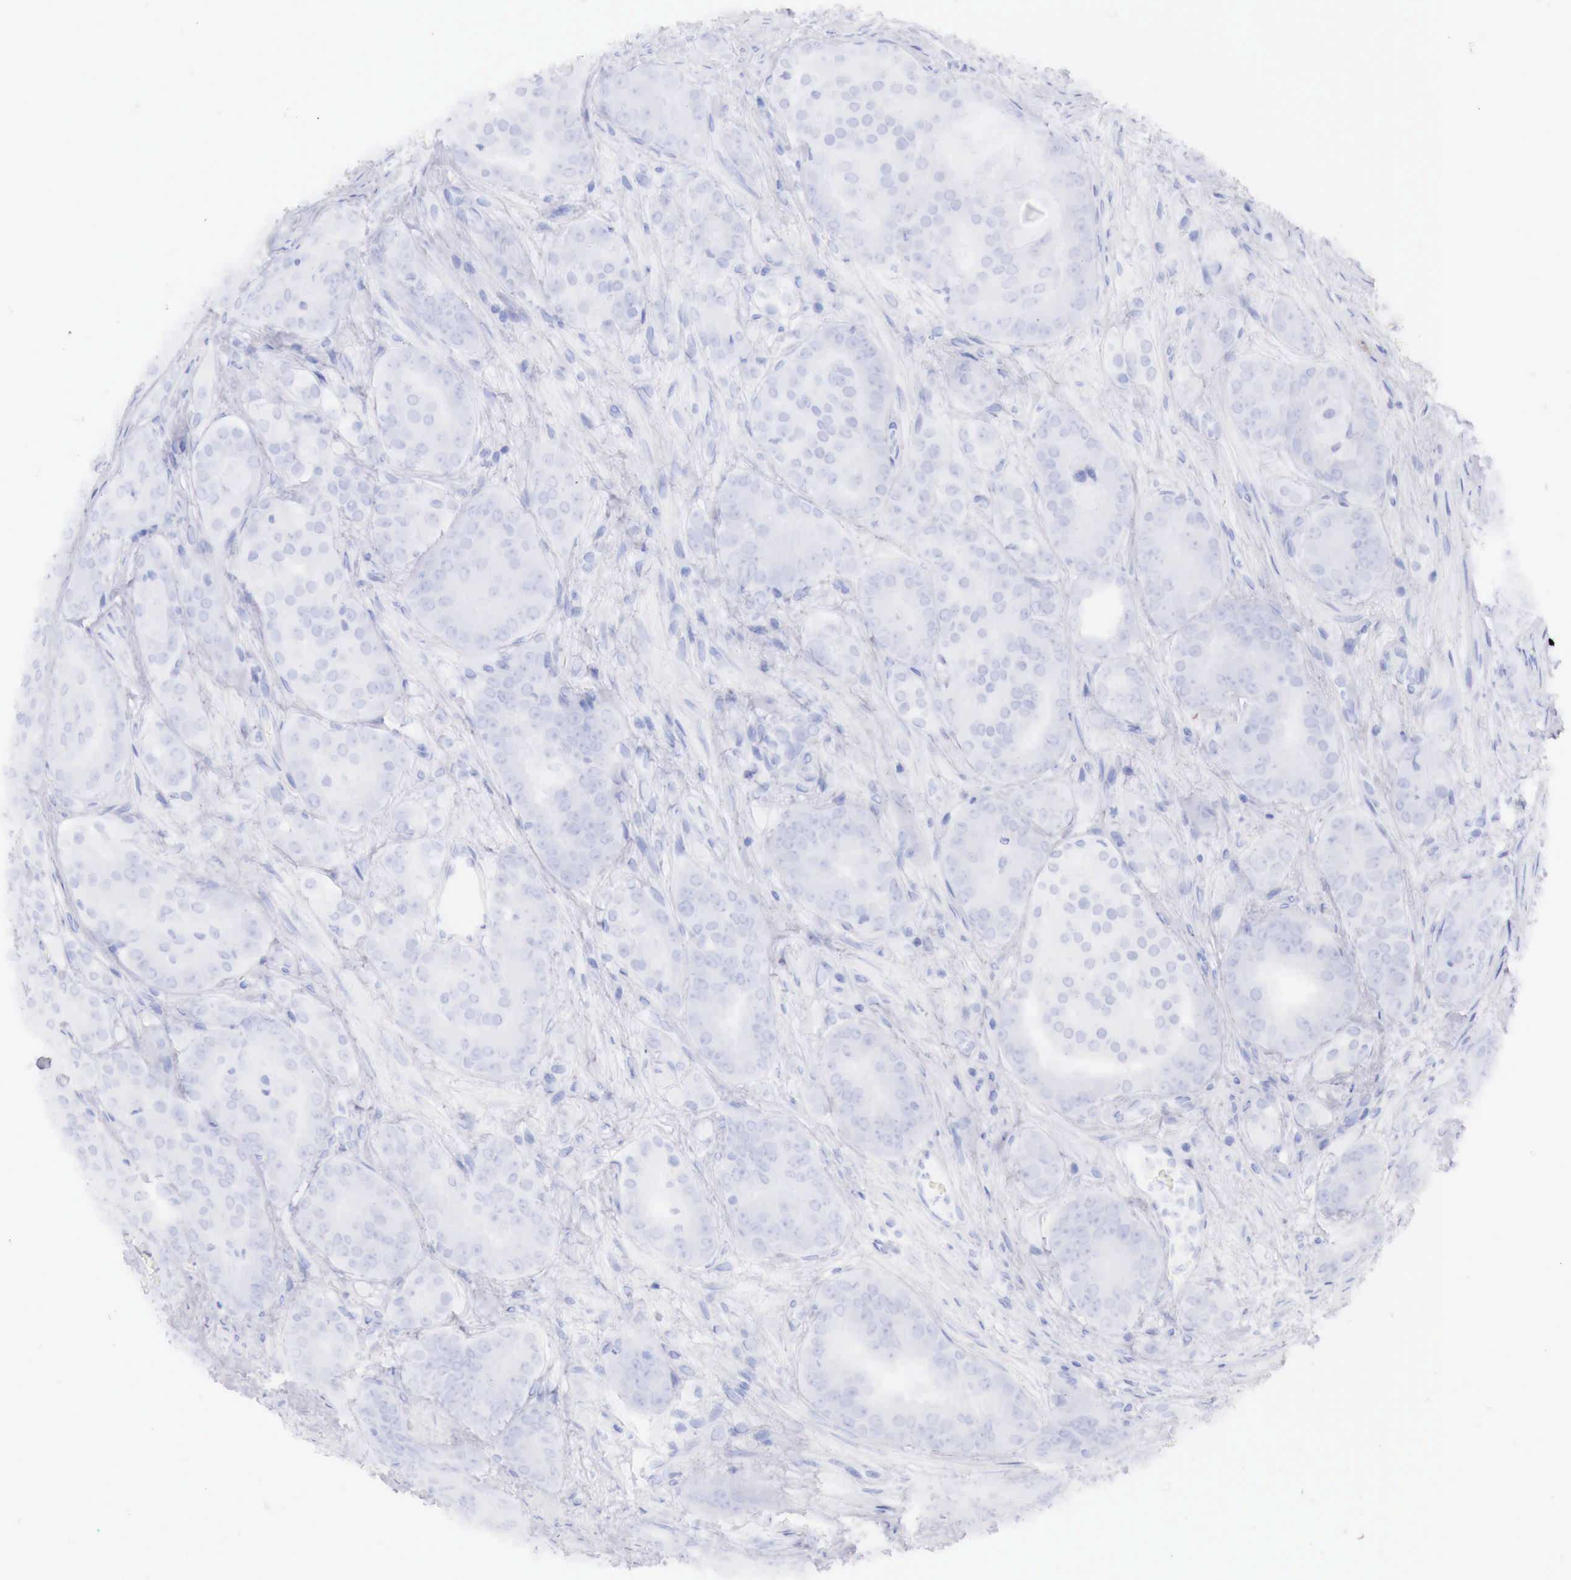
{"staining": {"intensity": "negative", "quantity": "none", "location": "none"}, "tissue": "prostate cancer", "cell_type": "Tumor cells", "image_type": "cancer", "snomed": [{"axis": "morphology", "description": "Adenocarcinoma, Medium grade"}, {"axis": "topography", "description": "Prostate"}], "caption": "The micrograph exhibits no significant staining in tumor cells of prostate cancer (adenocarcinoma (medium-grade)).", "gene": "INHA", "patient": {"sex": "male", "age": 60}}